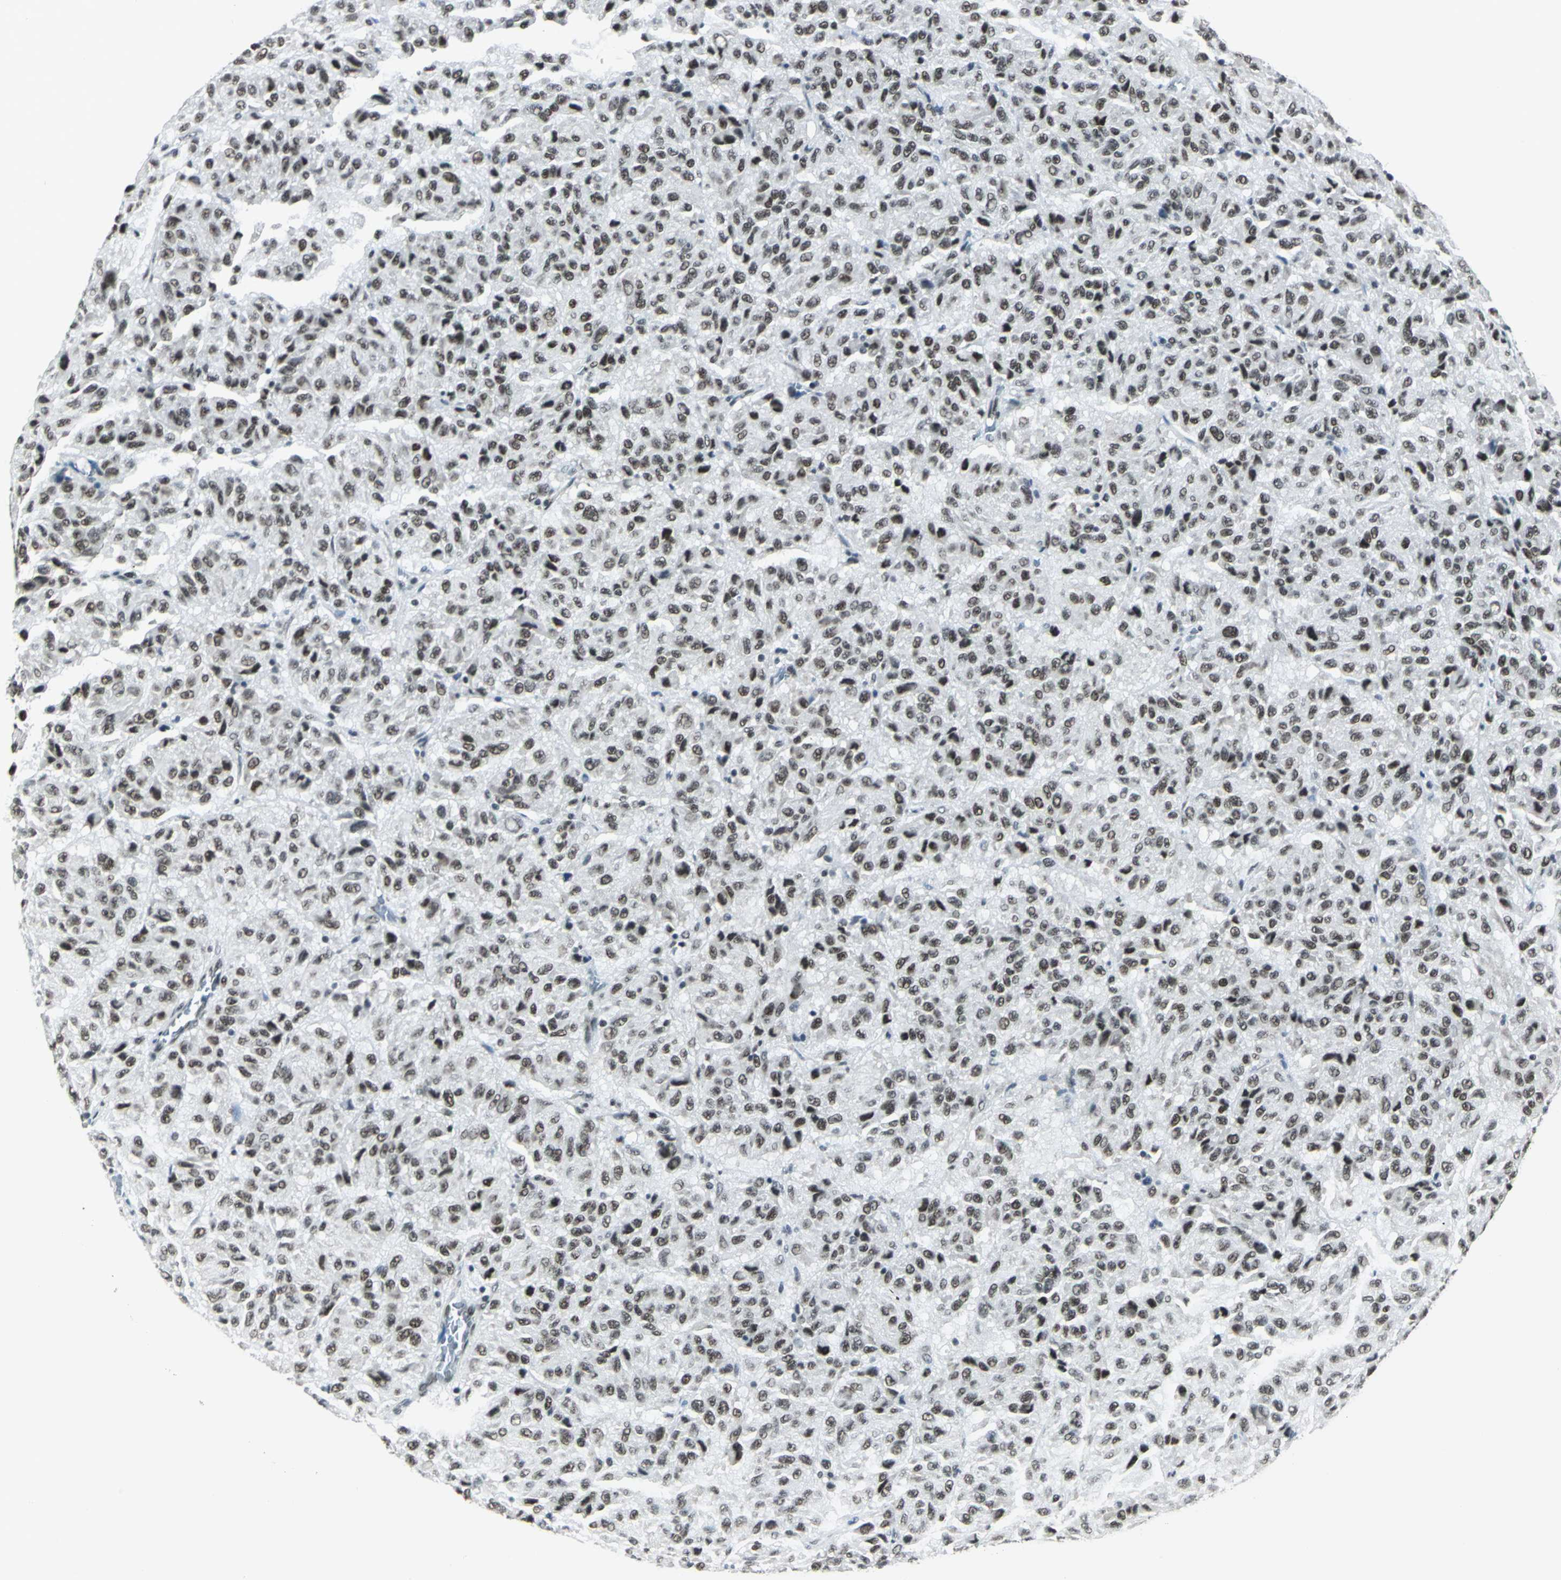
{"staining": {"intensity": "moderate", "quantity": ">75%", "location": "nuclear"}, "tissue": "melanoma", "cell_type": "Tumor cells", "image_type": "cancer", "snomed": [{"axis": "morphology", "description": "Malignant melanoma, Metastatic site"}, {"axis": "topography", "description": "Lung"}], "caption": "The histopathology image reveals staining of melanoma, revealing moderate nuclear protein expression (brown color) within tumor cells.", "gene": "ADNP", "patient": {"sex": "male", "age": 64}}